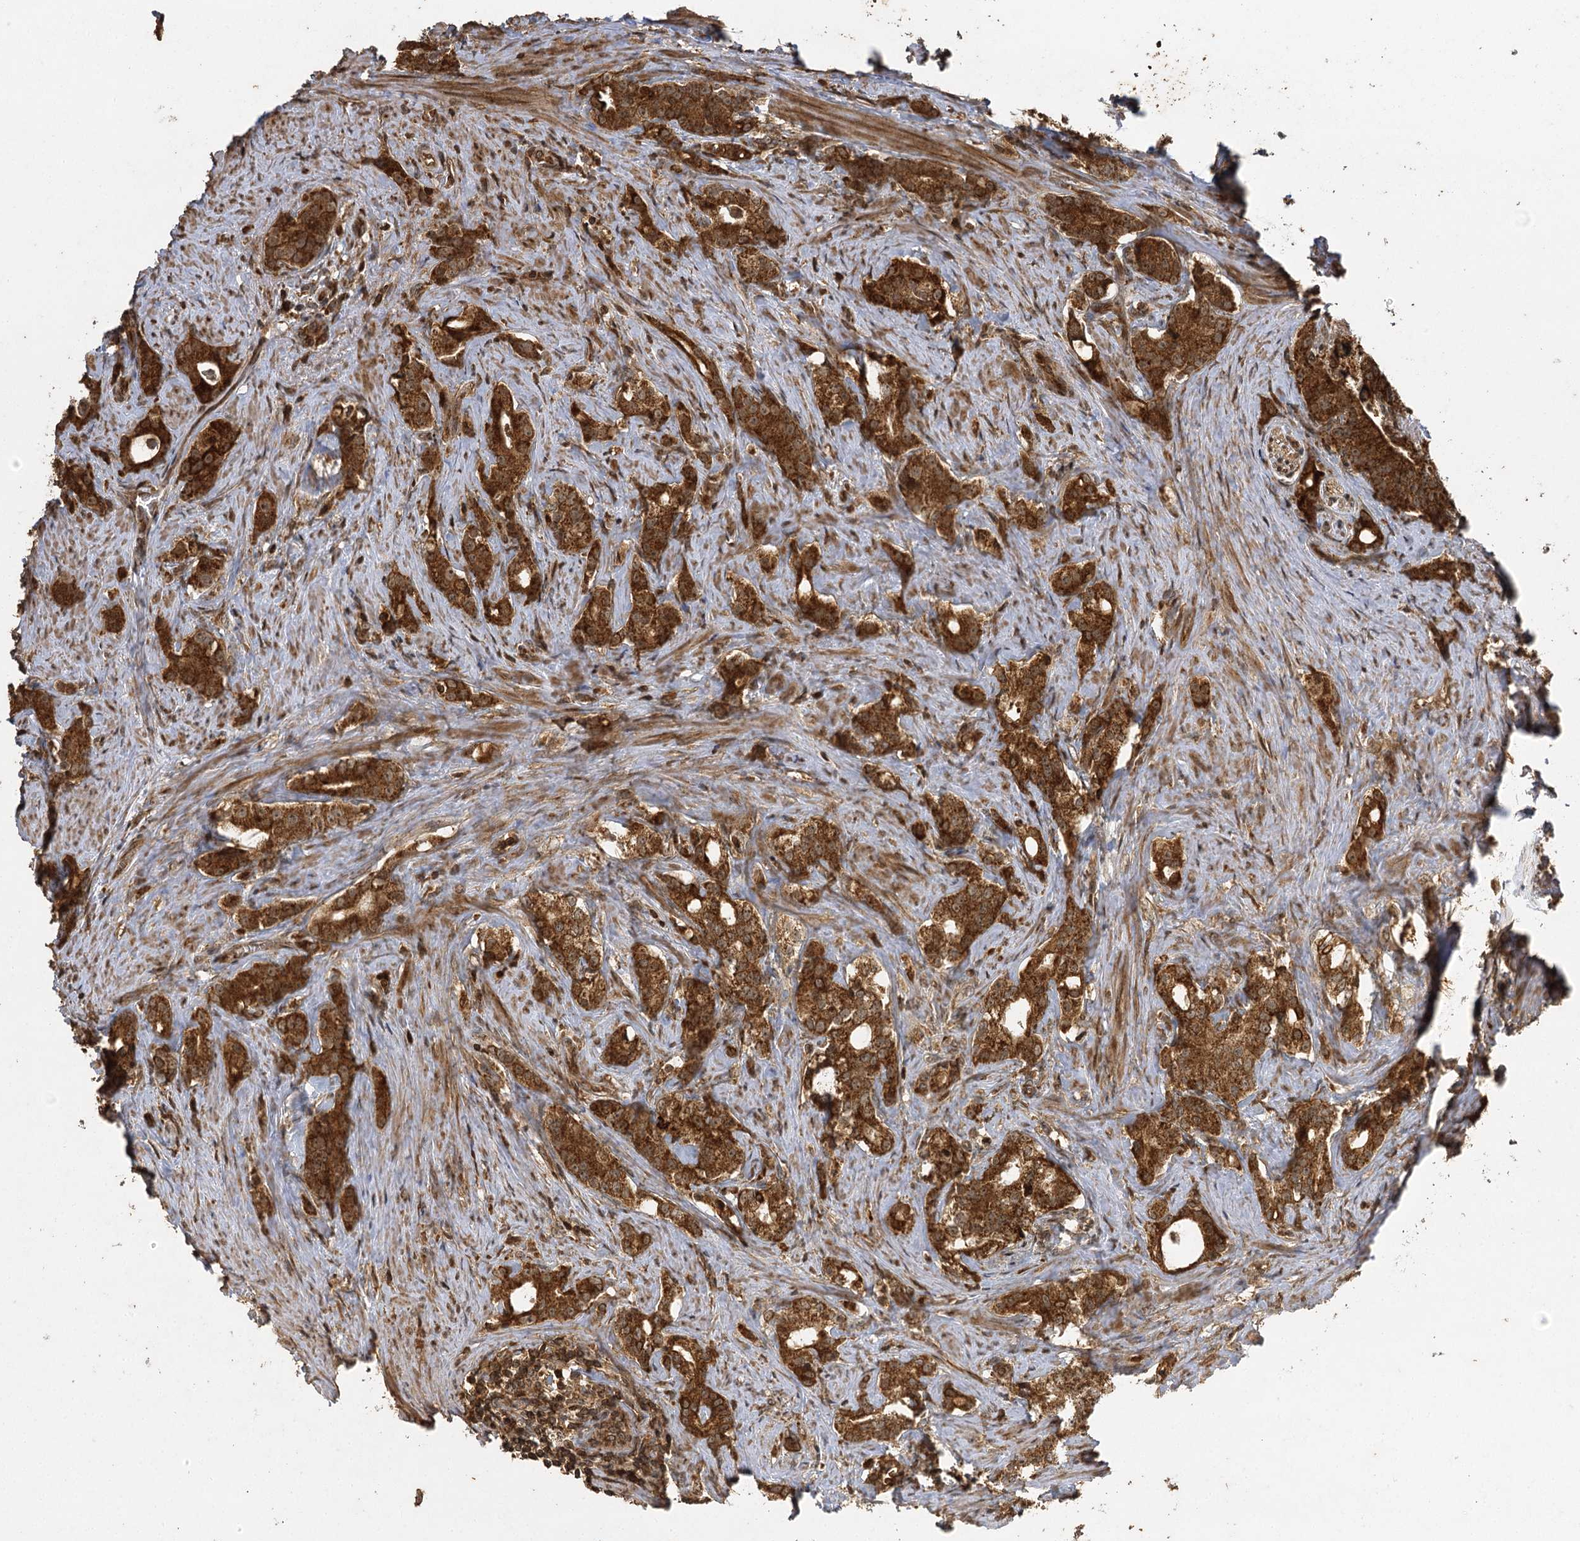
{"staining": {"intensity": "strong", "quantity": ">75%", "location": "cytoplasmic/membranous,nuclear"}, "tissue": "prostate cancer", "cell_type": "Tumor cells", "image_type": "cancer", "snomed": [{"axis": "morphology", "description": "Adenocarcinoma, Low grade"}, {"axis": "topography", "description": "Prostate"}], "caption": "Immunohistochemistry (IHC) of prostate cancer displays high levels of strong cytoplasmic/membranous and nuclear expression in about >75% of tumor cells. The staining was performed using DAB to visualize the protein expression in brown, while the nuclei were stained in blue with hematoxylin (Magnification: 20x).", "gene": "IL11RA", "patient": {"sex": "male", "age": 71}}